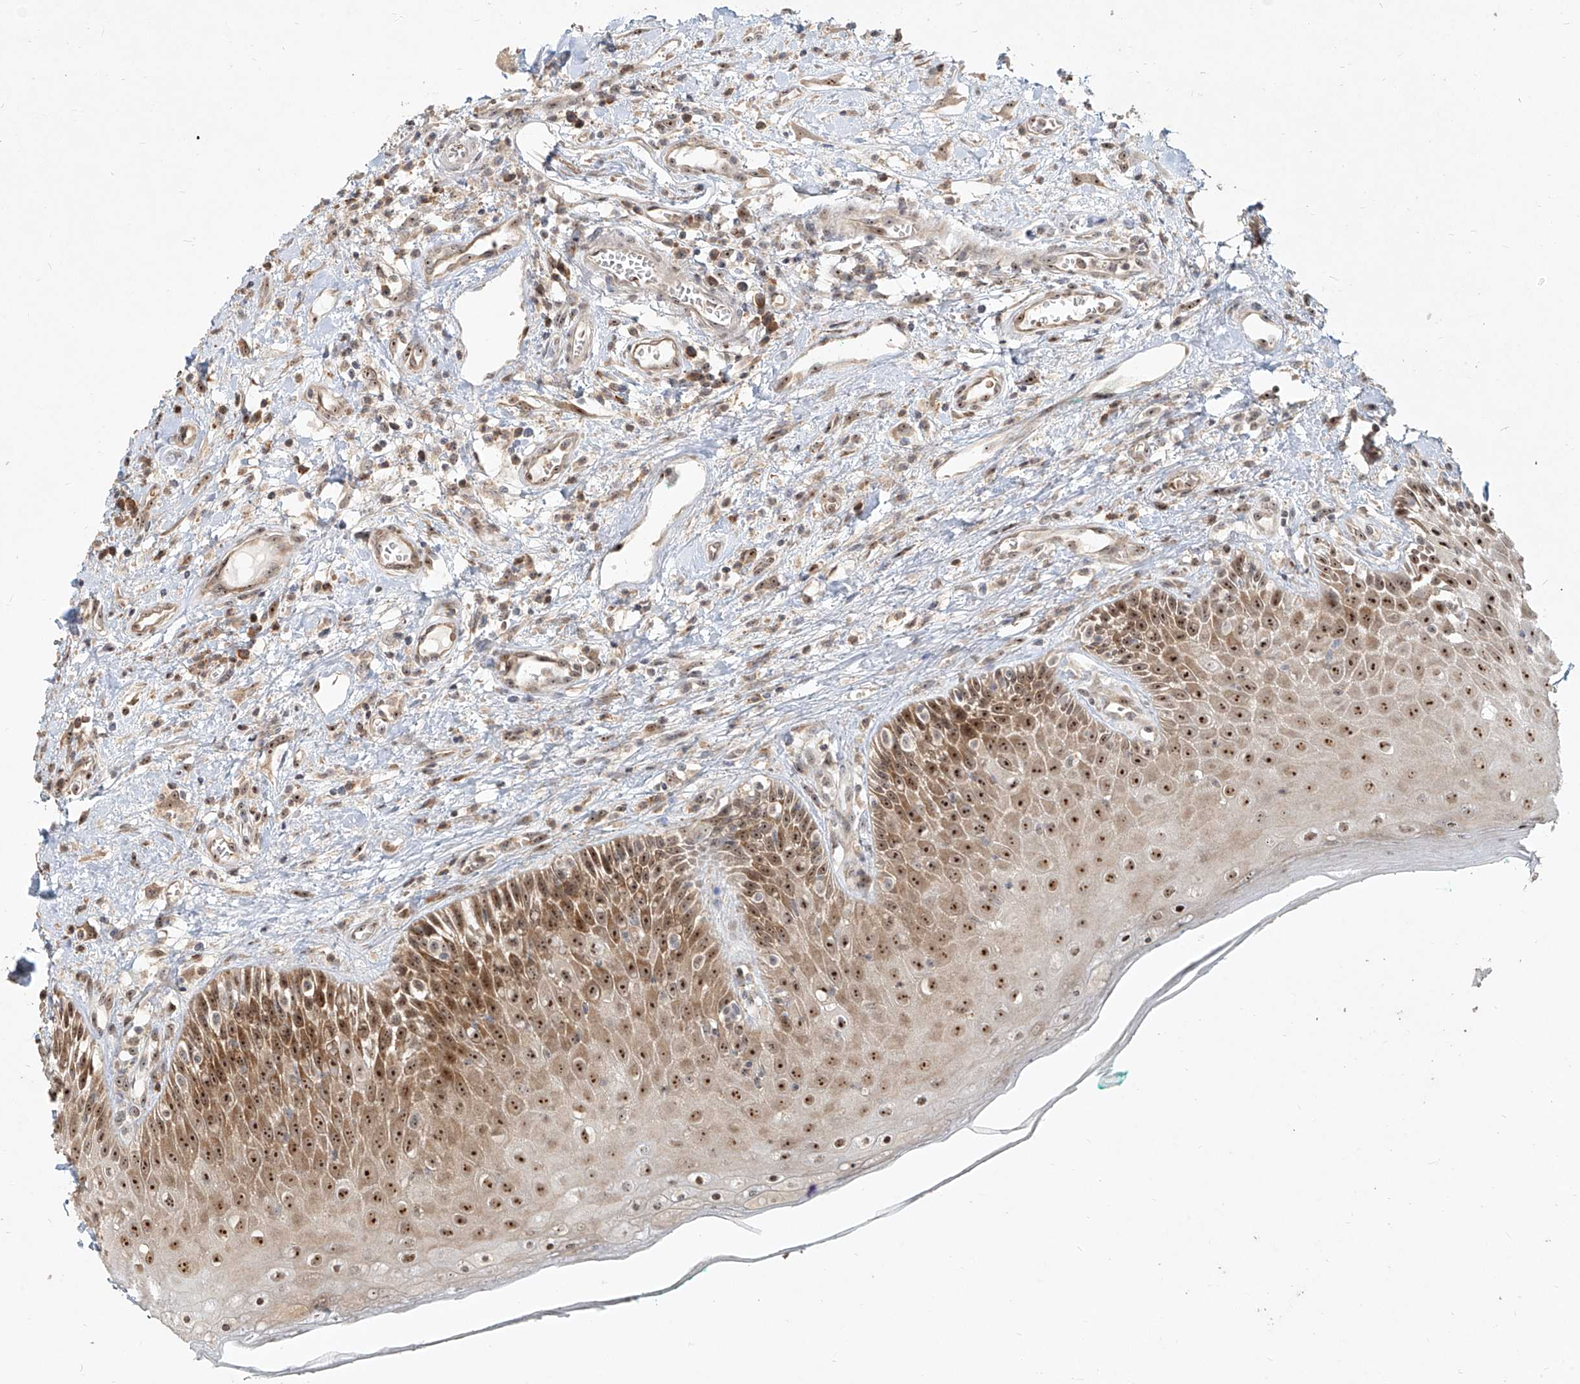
{"staining": {"intensity": "moderate", "quantity": ">75%", "location": "cytoplasmic/membranous,nuclear"}, "tissue": "oral mucosa", "cell_type": "Squamous epithelial cells", "image_type": "normal", "snomed": [{"axis": "morphology", "description": "Normal tissue, NOS"}, {"axis": "topography", "description": "Oral tissue"}], "caption": "Protein staining by immunohistochemistry displays moderate cytoplasmic/membranous,nuclear staining in about >75% of squamous epithelial cells in unremarkable oral mucosa.", "gene": "BYSL", "patient": {"sex": "female", "age": 70}}